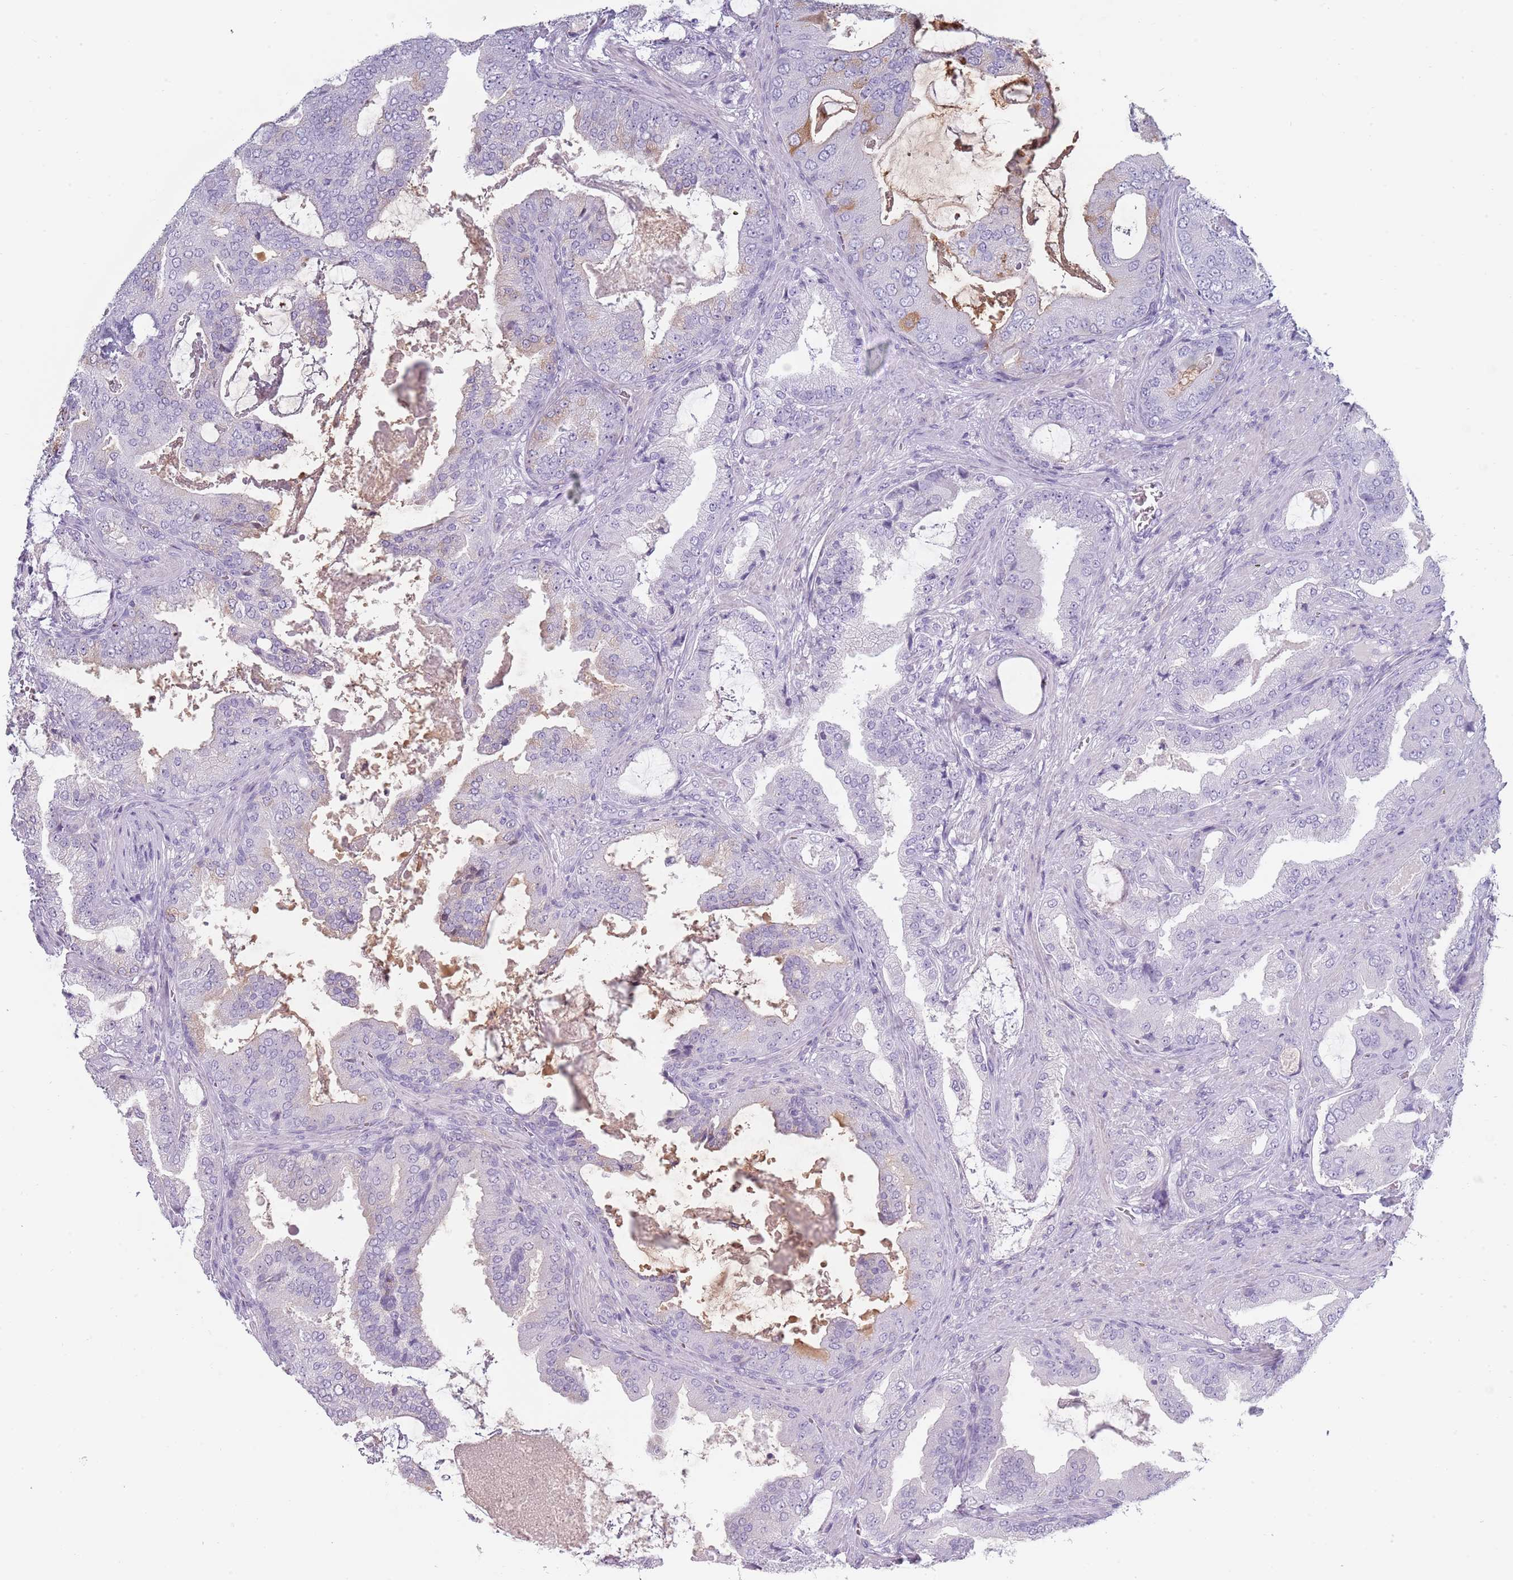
{"staining": {"intensity": "negative", "quantity": "none", "location": "none"}, "tissue": "prostate cancer", "cell_type": "Tumor cells", "image_type": "cancer", "snomed": [{"axis": "morphology", "description": "Adenocarcinoma, High grade"}, {"axis": "topography", "description": "Prostate"}], "caption": "High magnification brightfield microscopy of prostate cancer (high-grade adenocarcinoma) stained with DAB (brown) and counterstained with hematoxylin (blue): tumor cells show no significant positivity. Nuclei are stained in blue.", "gene": "COLEC12", "patient": {"sex": "male", "age": 68}}